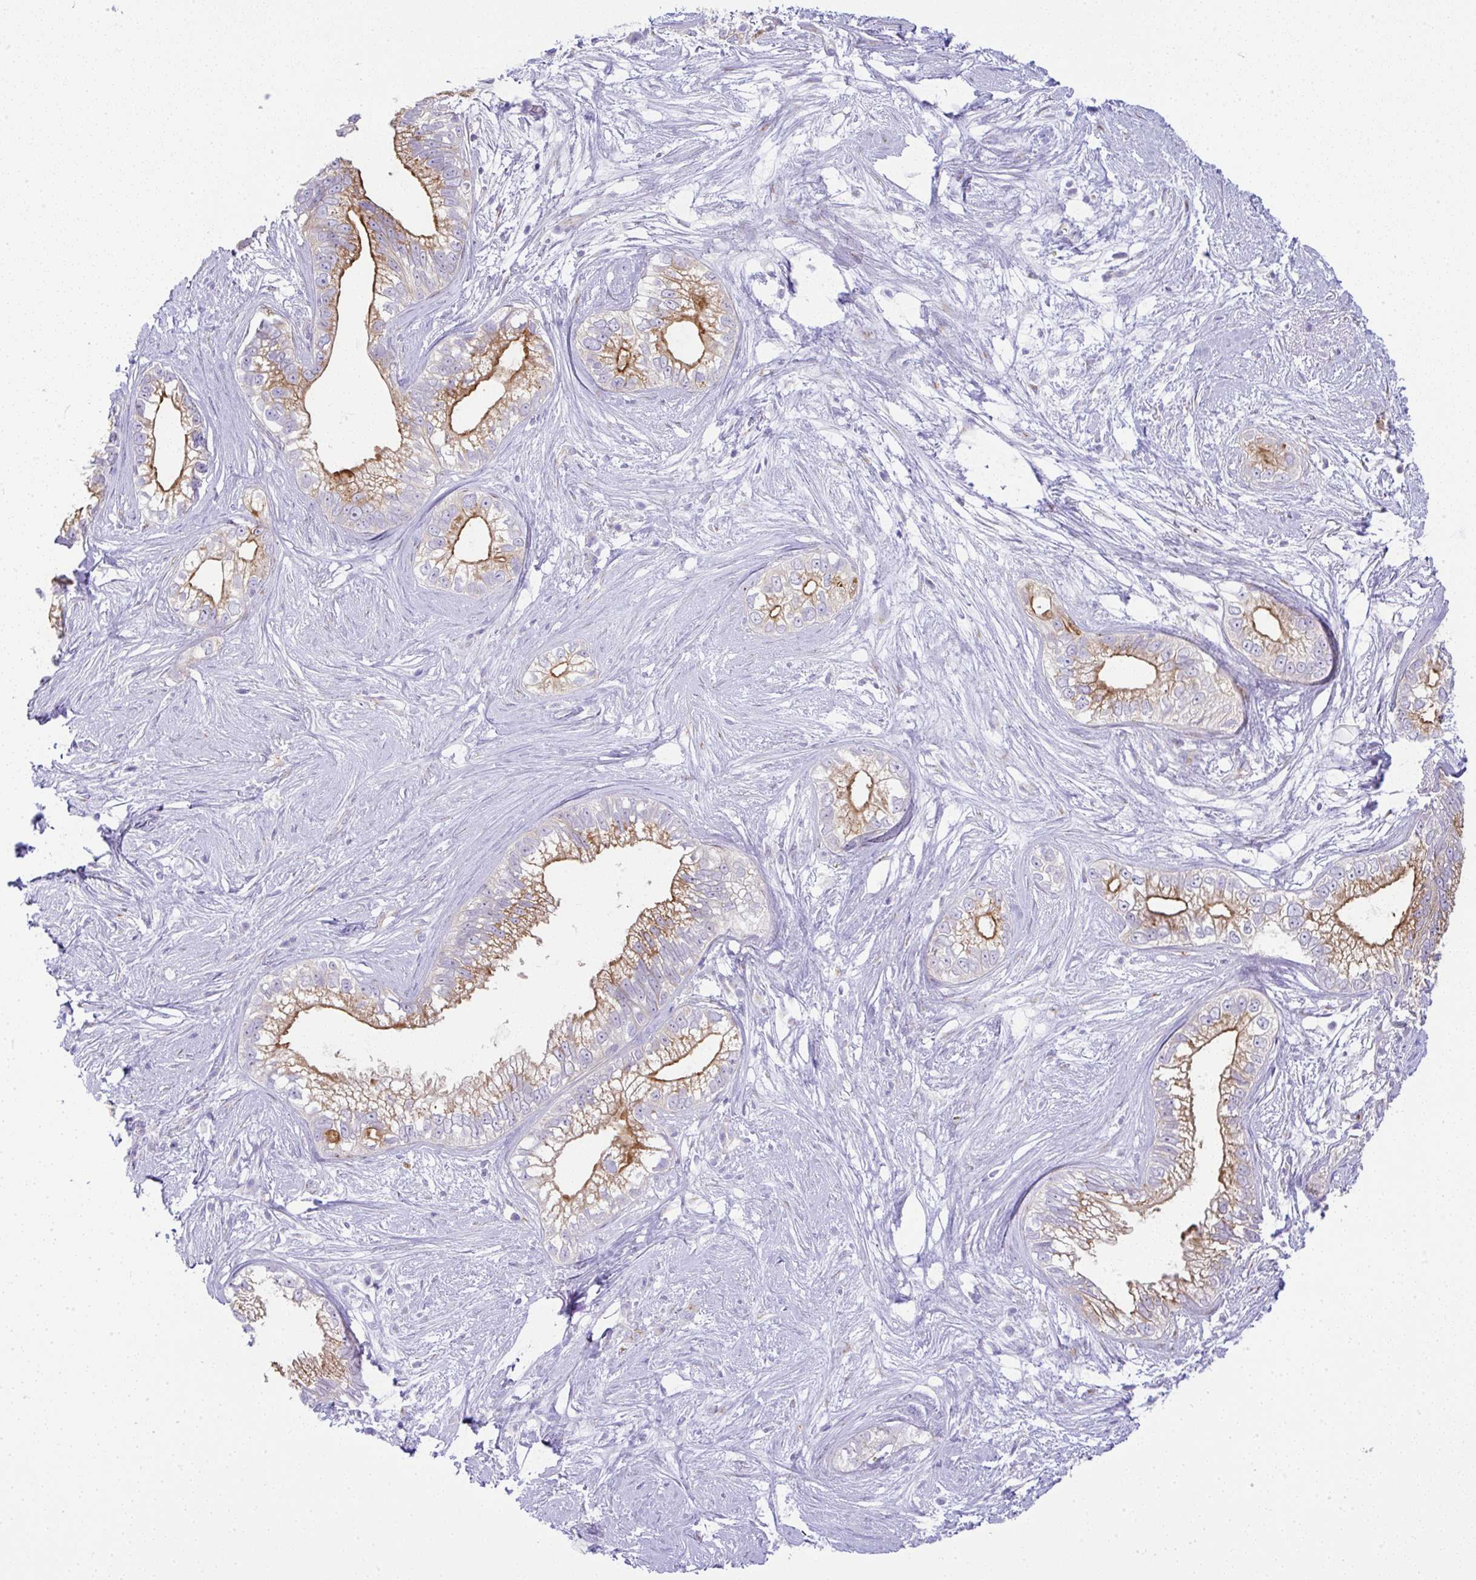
{"staining": {"intensity": "strong", "quantity": ">75%", "location": "cytoplasmic/membranous"}, "tissue": "pancreatic cancer", "cell_type": "Tumor cells", "image_type": "cancer", "snomed": [{"axis": "morphology", "description": "Adenocarcinoma, NOS"}, {"axis": "topography", "description": "Pancreas"}], "caption": "Immunohistochemical staining of human pancreatic cancer reveals strong cytoplasmic/membranous protein positivity in about >75% of tumor cells. Nuclei are stained in blue.", "gene": "FAM177A1", "patient": {"sex": "male", "age": 70}}